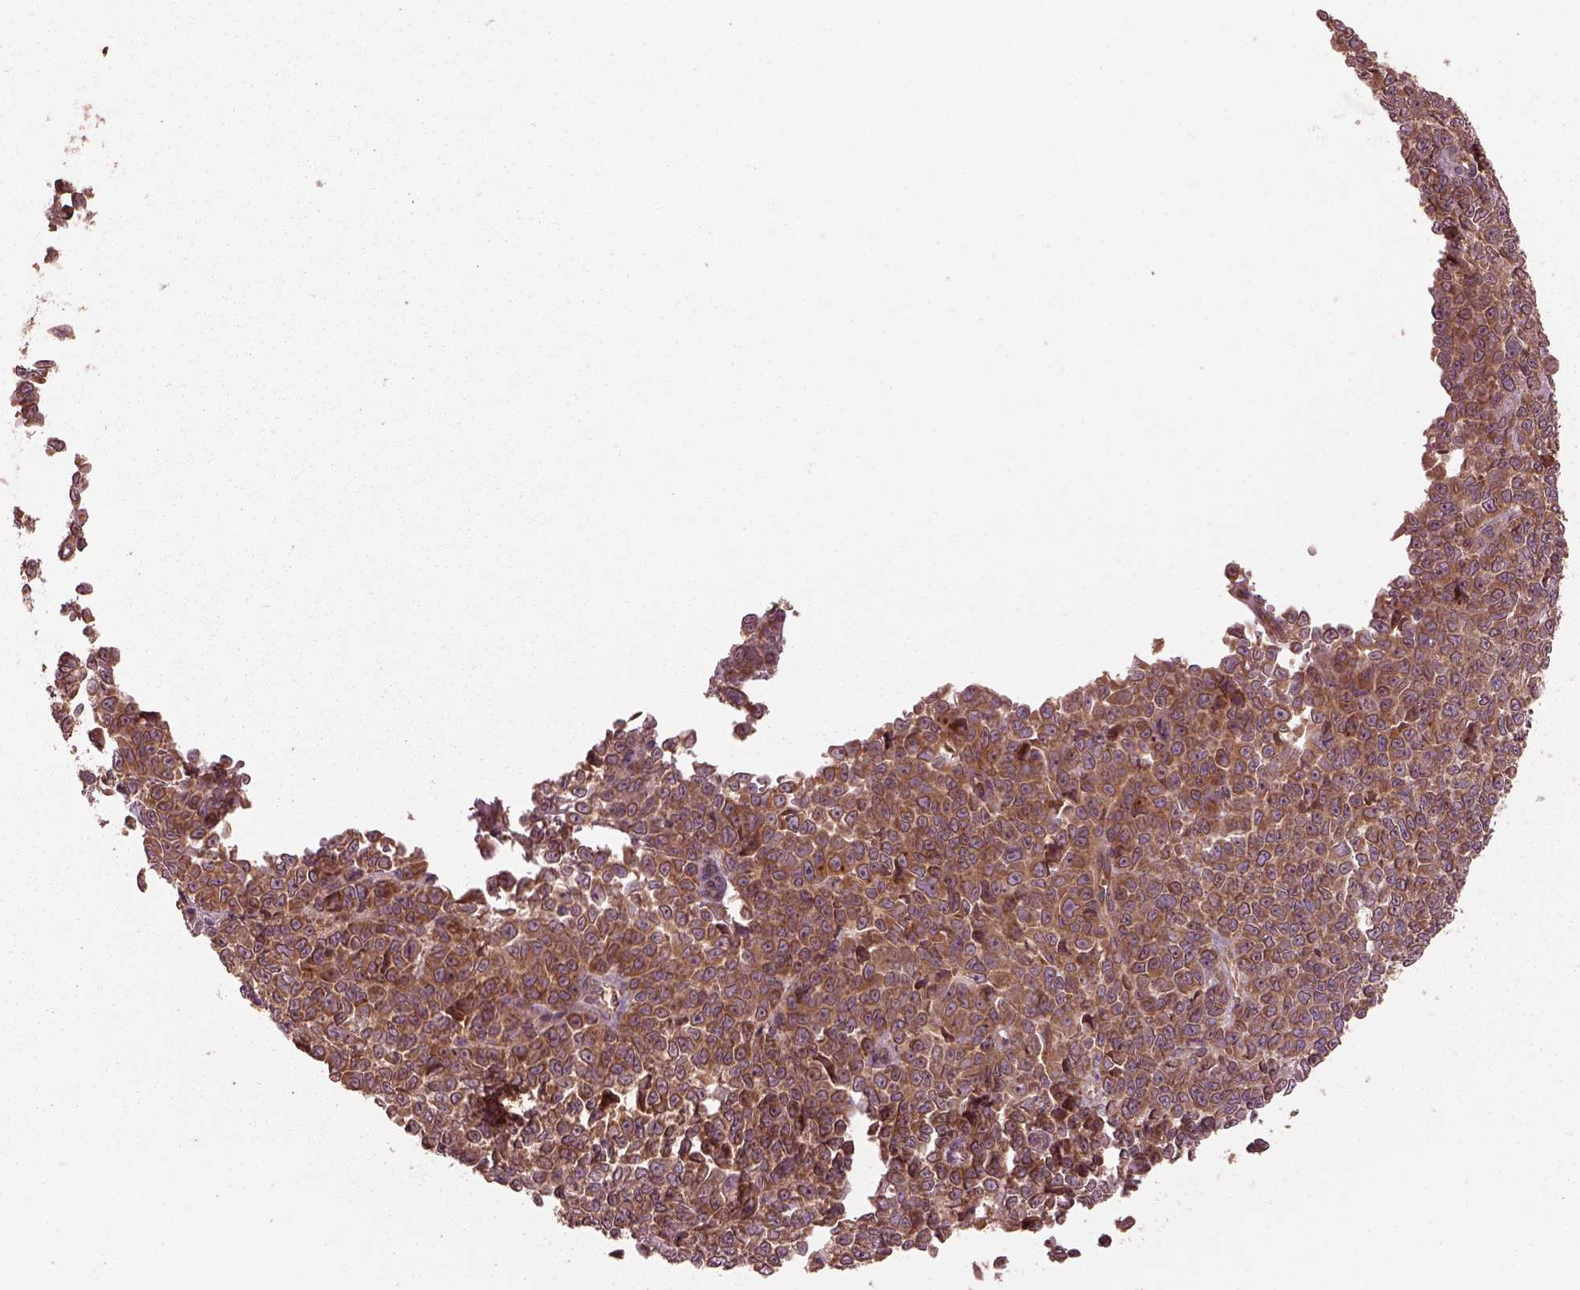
{"staining": {"intensity": "moderate", "quantity": ">75%", "location": "cytoplasmic/membranous"}, "tissue": "melanoma", "cell_type": "Tumor cells", "image_type": "cancer", "snomed": [{"axis": "morphology", "description": "Malignant melanoma, NOS"}, {"axis": "topography", "description": "Skin"}], "caption": "Protein staining reveals moderate cytoplasmic/membranous staining in approximately >75% of tumor cells in malignant melanoma.", "gene": "PIK3R2", "patient": {"sex": "female", "age": 95}}